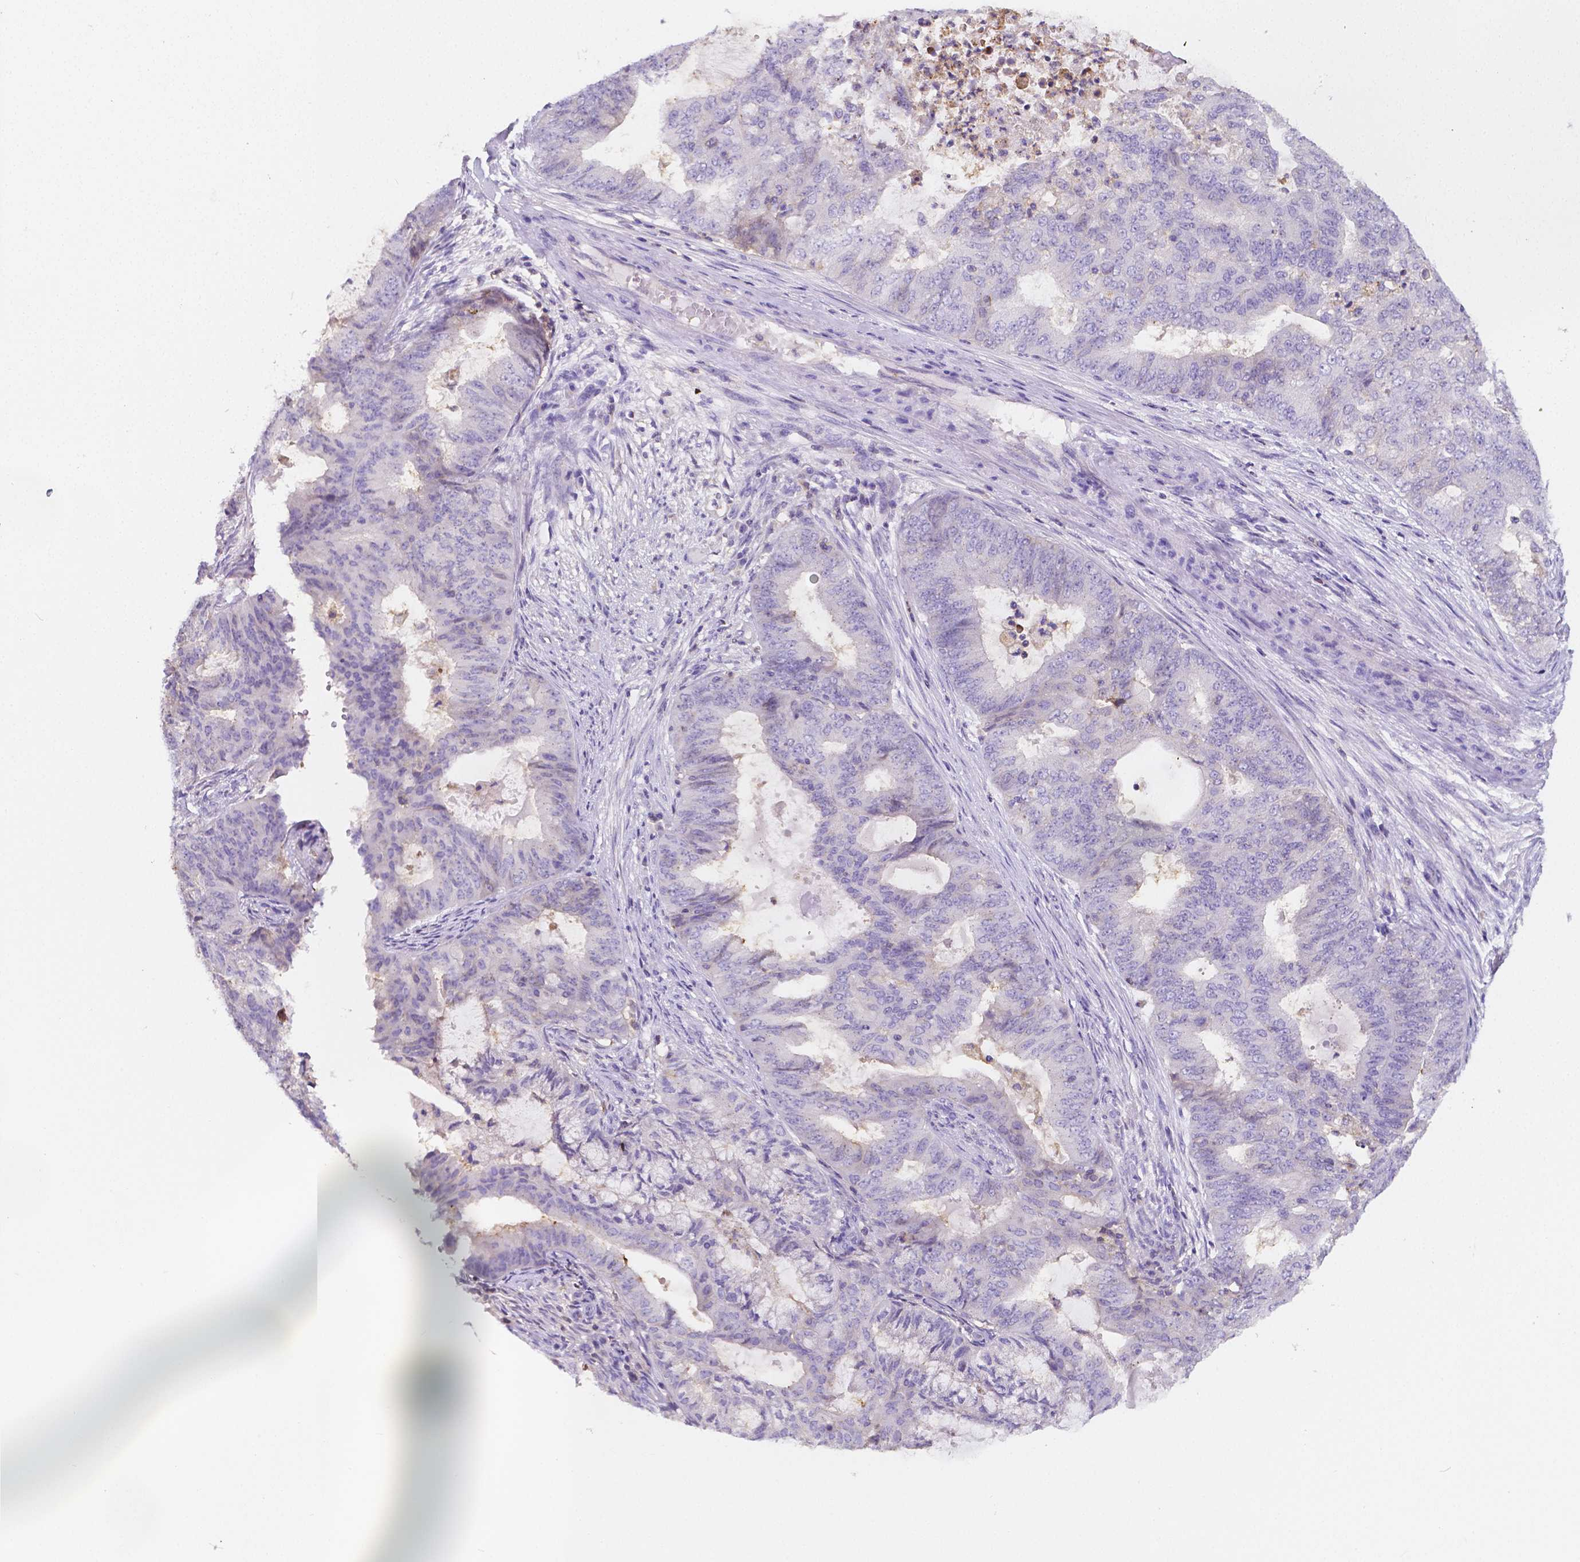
{"staining": {"intensity": "negative", "quantity": "none", "location": "none"}, "tissue": "endometrial cancer", "cell_type": "Tumor cells", "image_type": "cancer", "snomed": [{"axis": "morphology", "description": "Adenocarcinoma, NOS"}, {"axis": "topography", "description": "Endometrium"}], "caption": "The photomicrograph shows no significant positivity in tumor cells of endometrial cancer (adenocarcinoma).", "gene": "GABRD", "patient": {"sex": "female", "age": 62}}